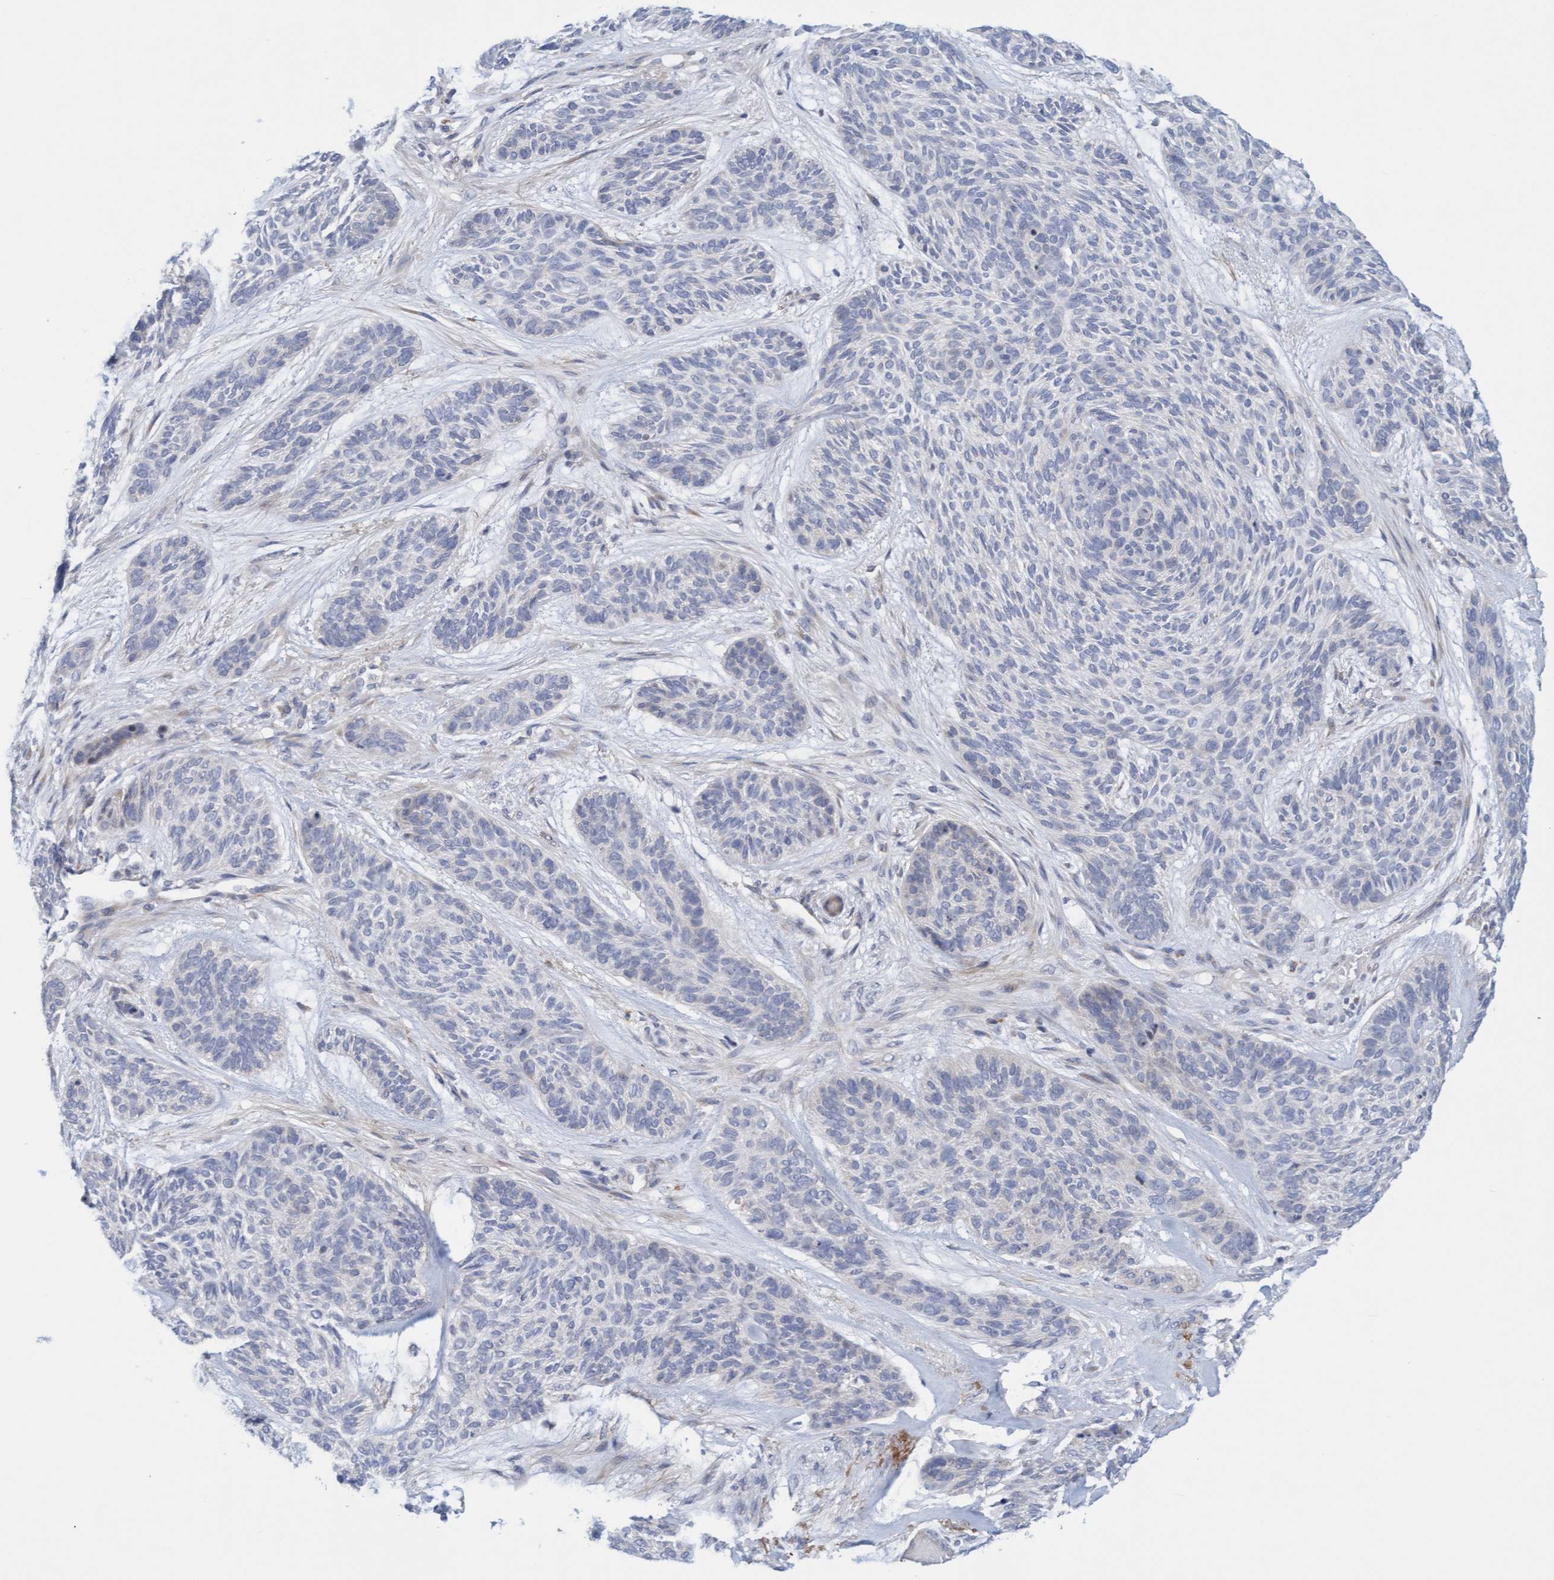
{"staining": {"intensity": "negative", "quantity": "none", "location": "none"}, "tissue": "skin cancer", "cell_type": "Tumor cells", "image_type": "cancer", "snomed": [{"axis": "morphology", "description": "Basal cell carcinoma"}, {"axis": "topography", "description": "Skin"}], "caption": "The immunohistochemistry histopathology image has no significant staining in tumor cells of skin basal cell carcinoma tissue. The staining is performed using DAB (3,3'-diaminobenzidine) brown chromogen with nuclei counter-stained in using hematoxylin.", "gene": "ZC3H3", "patient": {"sex": "male", "age": 55}}